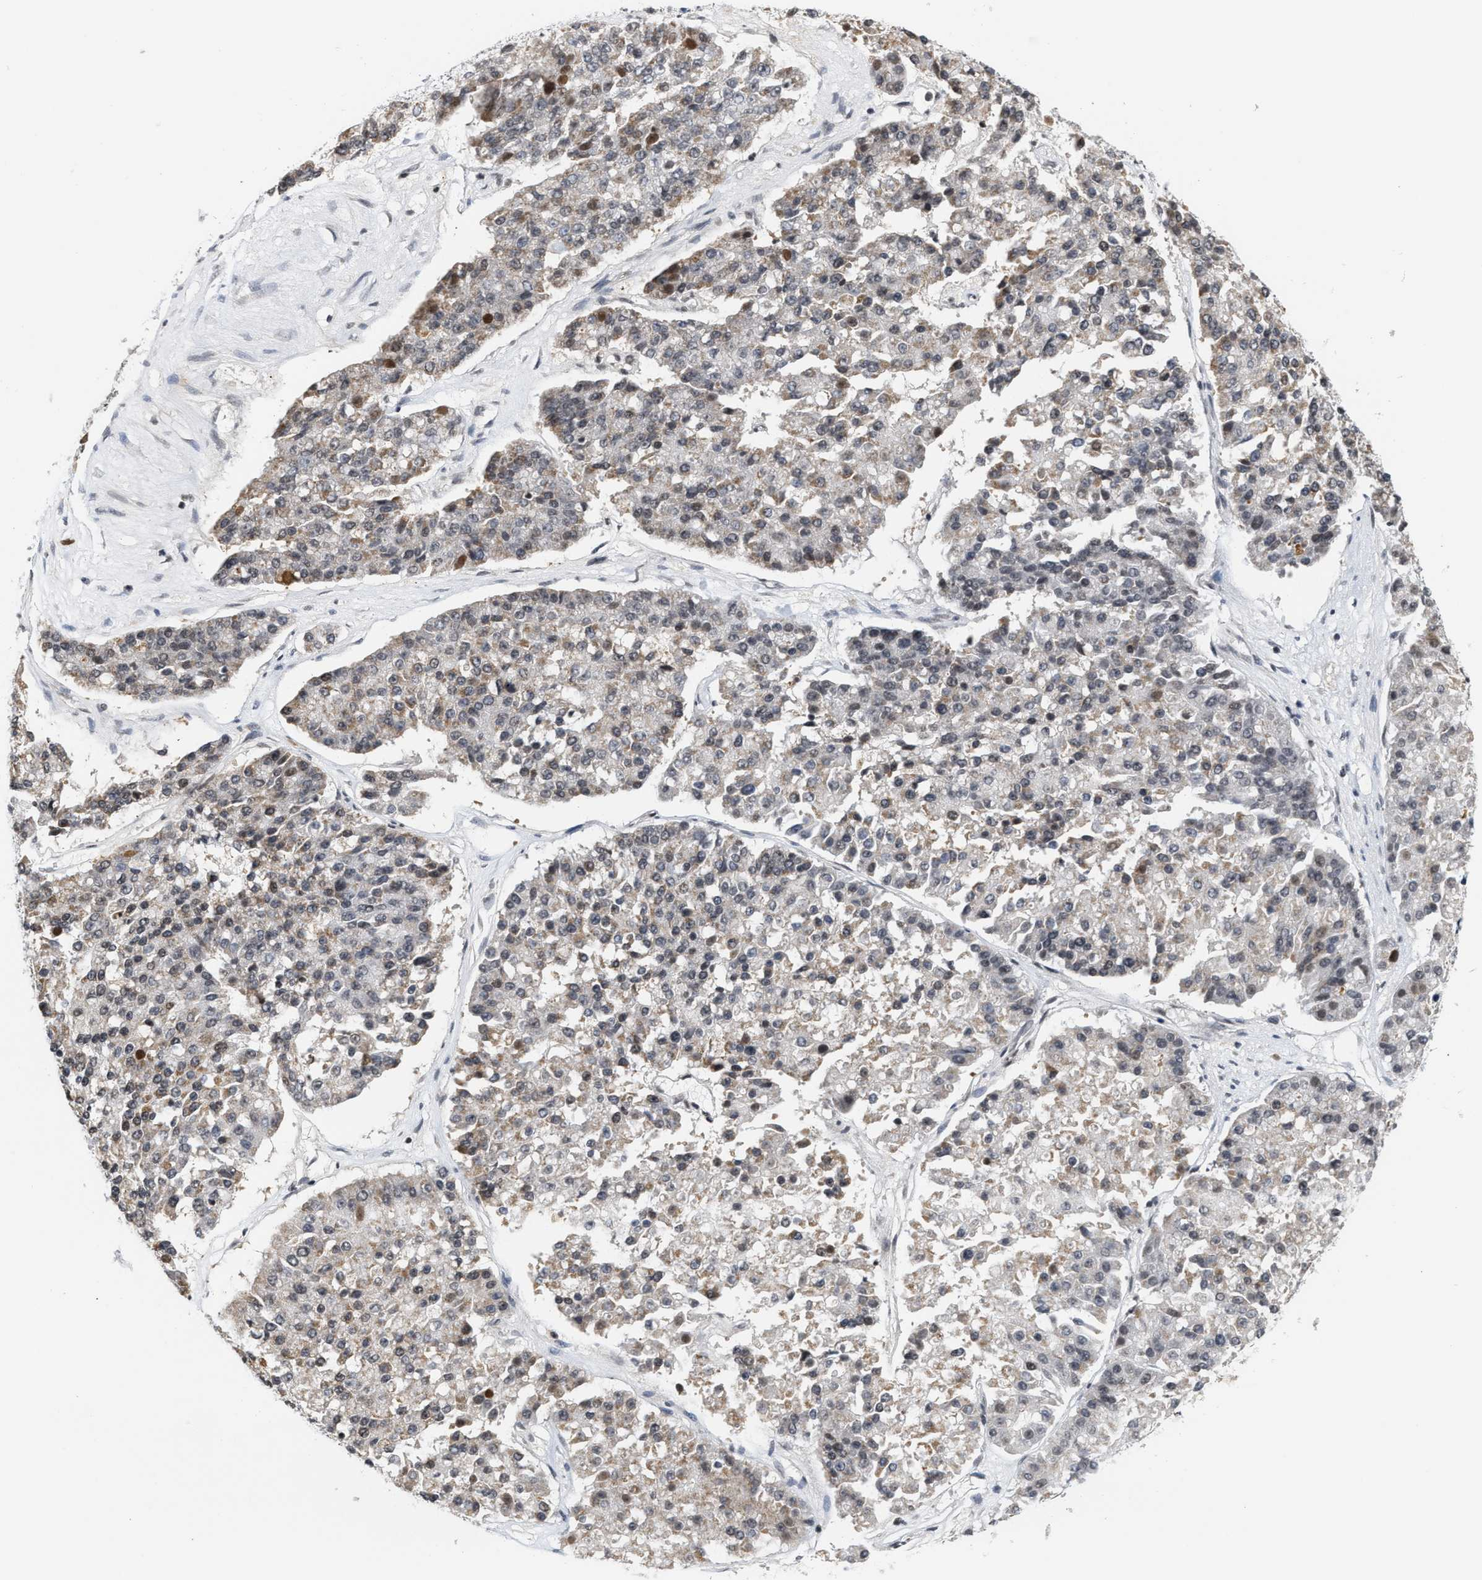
{"staining": {"intensity": "weak", "quantity": "<25%", "location": "nuclear"}, "tissue": "pancreatic cancer", "cell_type": "Tumor cells", "image_type": "cancer", "snomed": [{"axis": "morphology", "description": "Adenocarcinoma, NOS"}, {"axis": "topography", "description": "Pancreas"}], "caption": "Pancreatic cancer was stained to show a protein in brown. There is no significant staining in tumor cells. (DAB immunohistochemistry, high magnification).", "gene": "ANKRD6", "patient": {"sex": "male", "age": 50}}